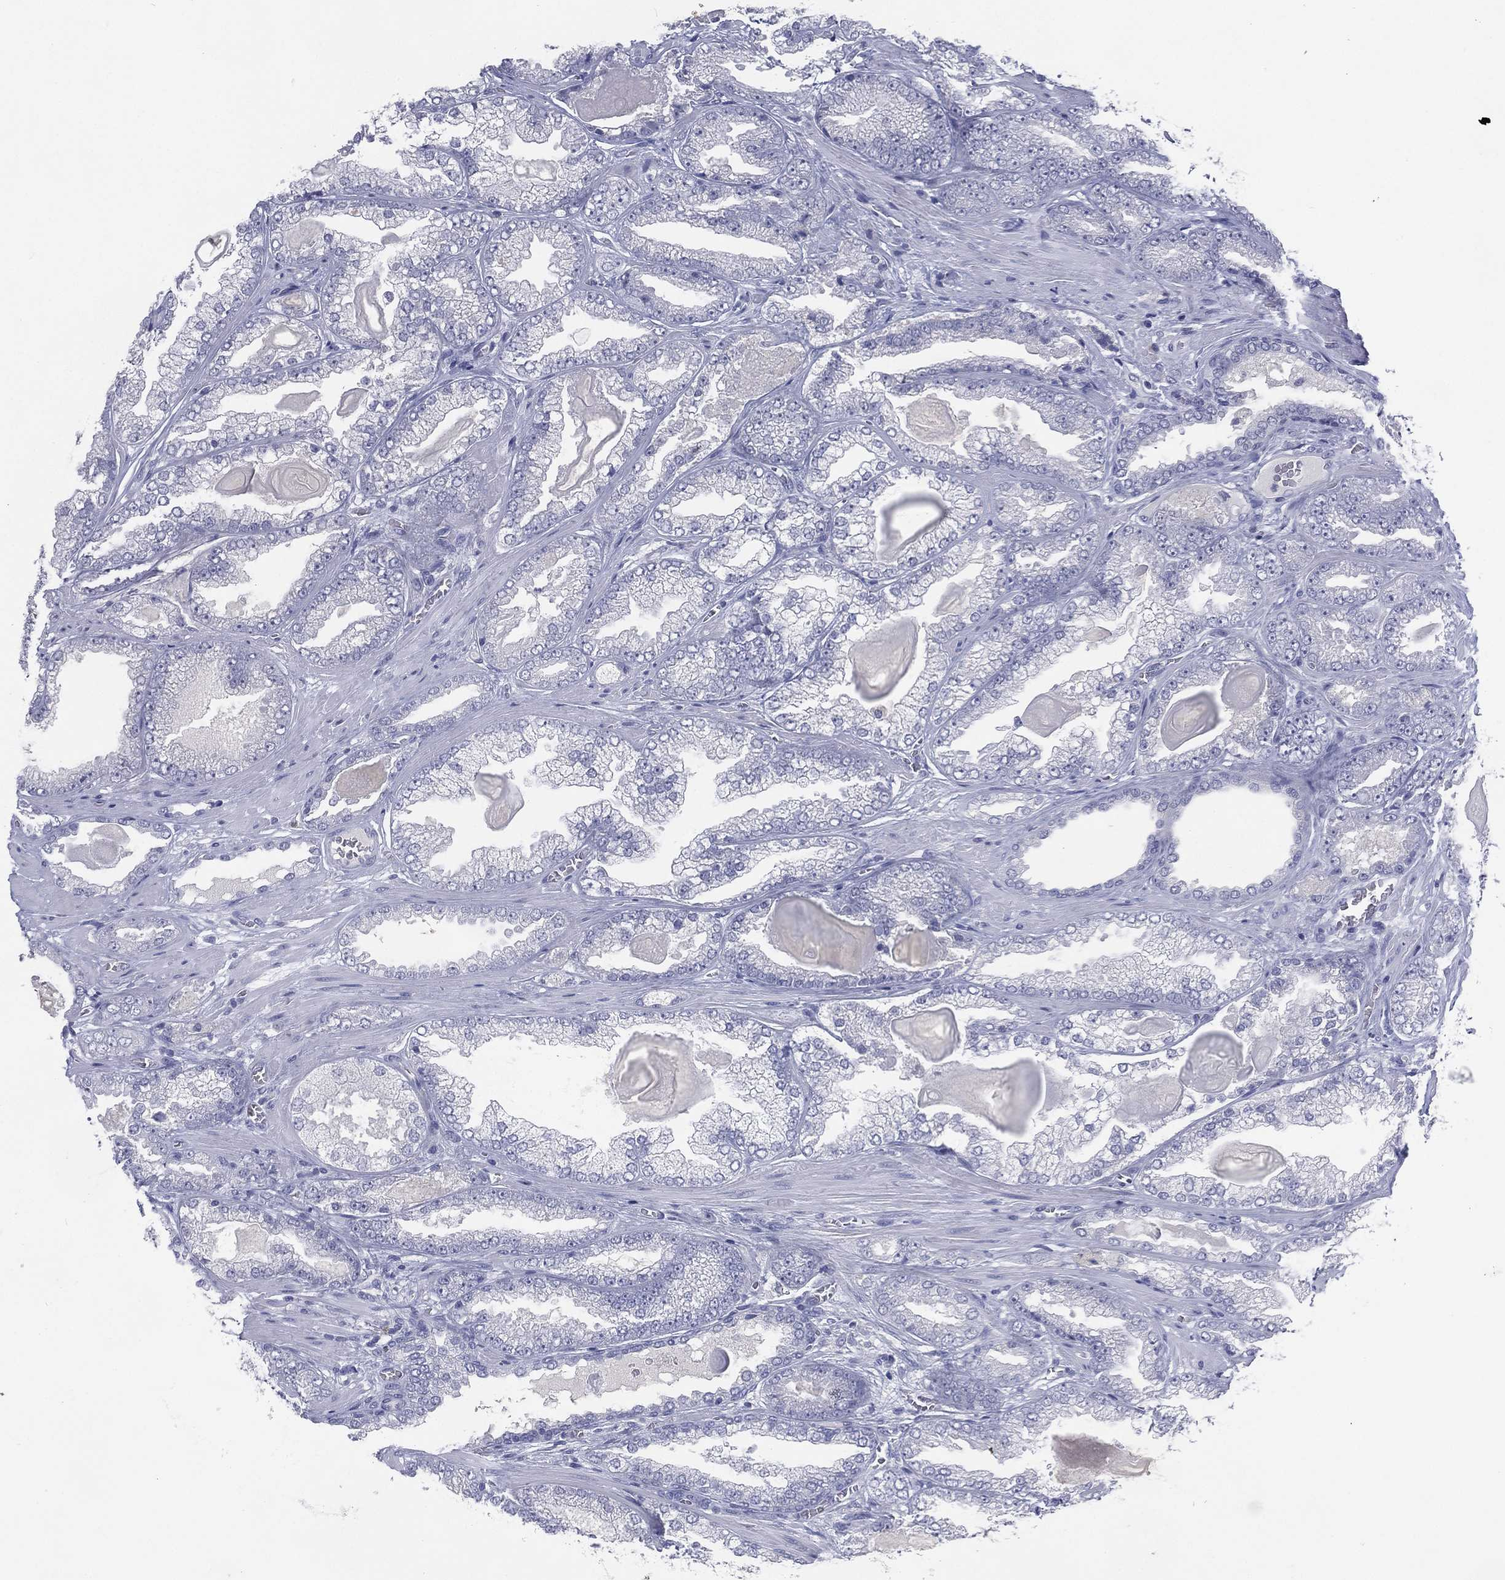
{"staining": {"intensity": "negative", "quantity": "none", "location": "none"}, "tissue": "prostate cancer", "cell_type": "Tumor cells", "image_type": "cancer", "snomed": [{"axis": "morphology", "description": "Adenocarcinoma, Low grade"}, {"axis": "topography", "description": "Prostate"}], "caption": "Immunohistochemistry image of neoplastic tissue: adenocarcinoma (low-grade) (prostate) stained with DAB reveals no significant protein staining in tumor cells. Brightfield microscopy of immunohistochemistry stained with DAB (brown) and hematoxylin (blue), captured at high magnification.", "gene": "KRT35", "patient": {"sex": "male", "age": 57}}